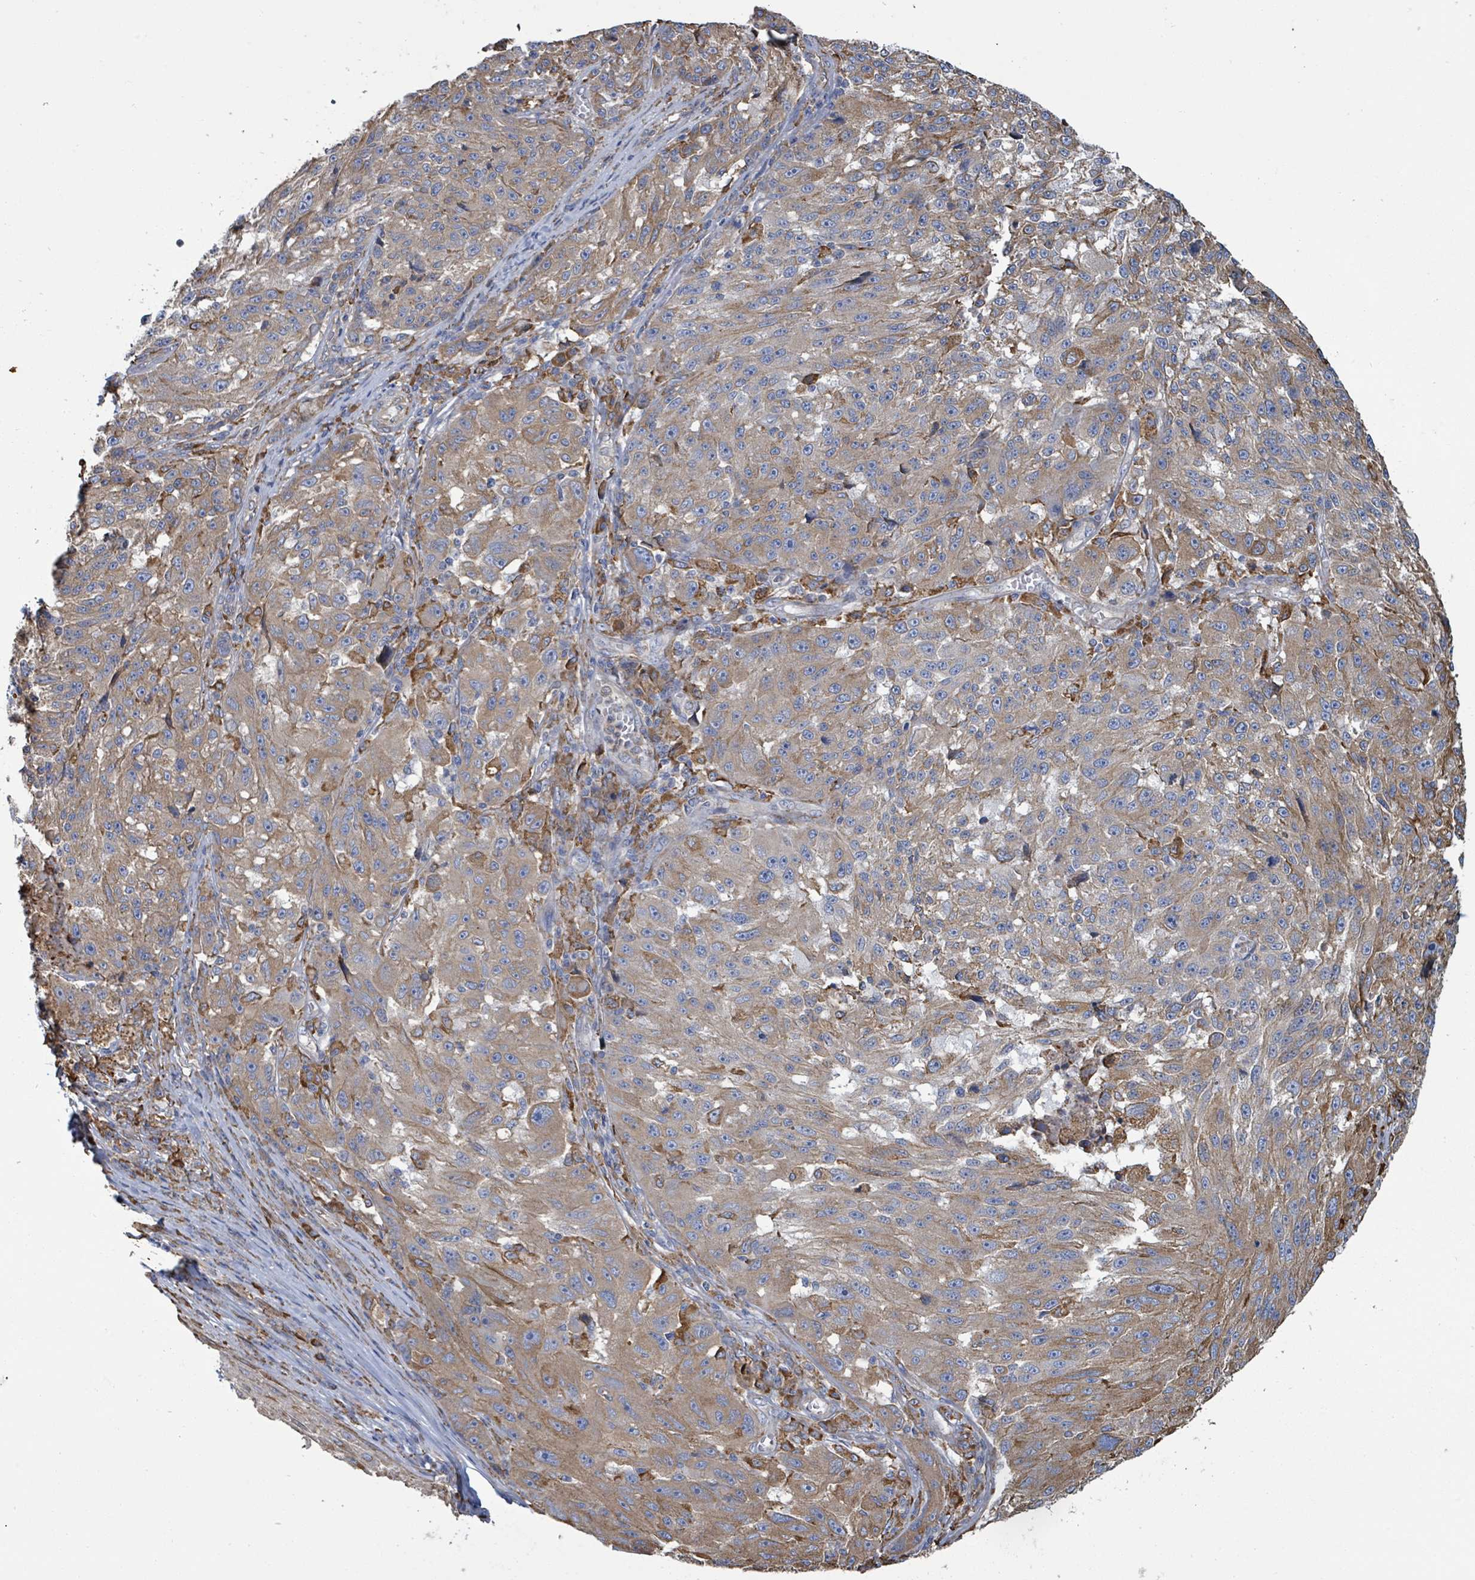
{"staining": {"intensity": "weak", "quantity": ">75%", "location": "cytoplasmic/membranous"}, "tissue": "melanoma", "cell_type": "Tumor cells", "image_type": "cancer", "snomed": [{"axis": "morphology", "description": "Malignant melanoma, NOS"}, {"axis": "topography", "description": "Skin"}], "caption": "About >75% of tumor cells in human malignant melanoma display weak cytoplasmic/membranous protein staining as visualized by brown immunohistochemical staining.", "gene": "RFPL4A", "patient": {"sex": "male", "age": 53}}